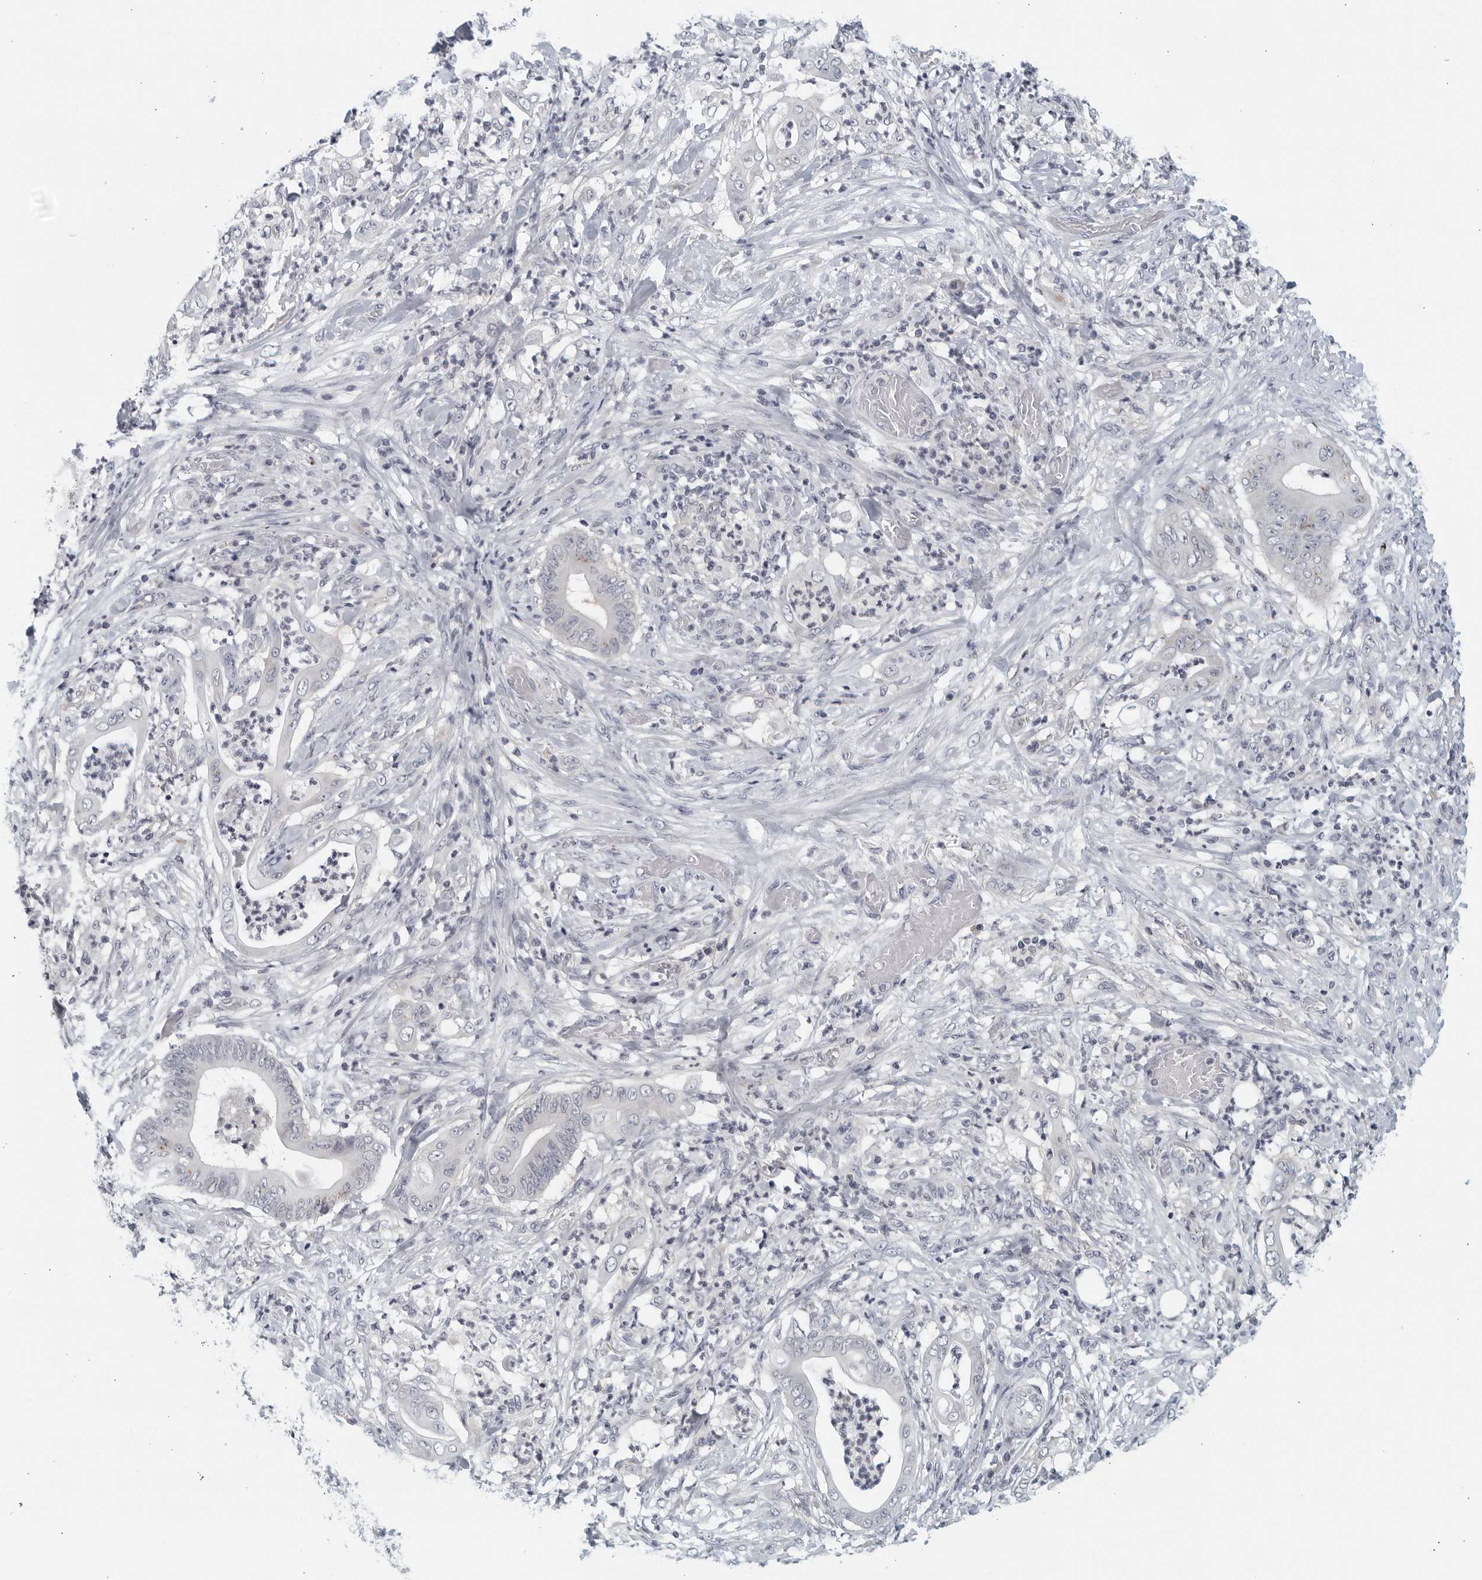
{"staining": {"intensity": "negative", "quantity": "none", "location": "none"}, "tissue": "stomach cancer", "cell_type": "Tumor cells", "image_type": "cancer", "snomed": [{"axis": "morphology", "description": "Adenocarcinoma, NOS"}, {"axis": "topography", "description": "Stomach"}], "caption": "Human stomach cancer (adenocarcinoma) stained for a protein using immunohistochemistry (IHC) demonstrates no positivity in tumor cells.", "gene": "MATN1", "patient": {"sex": "female", "age": 73}}